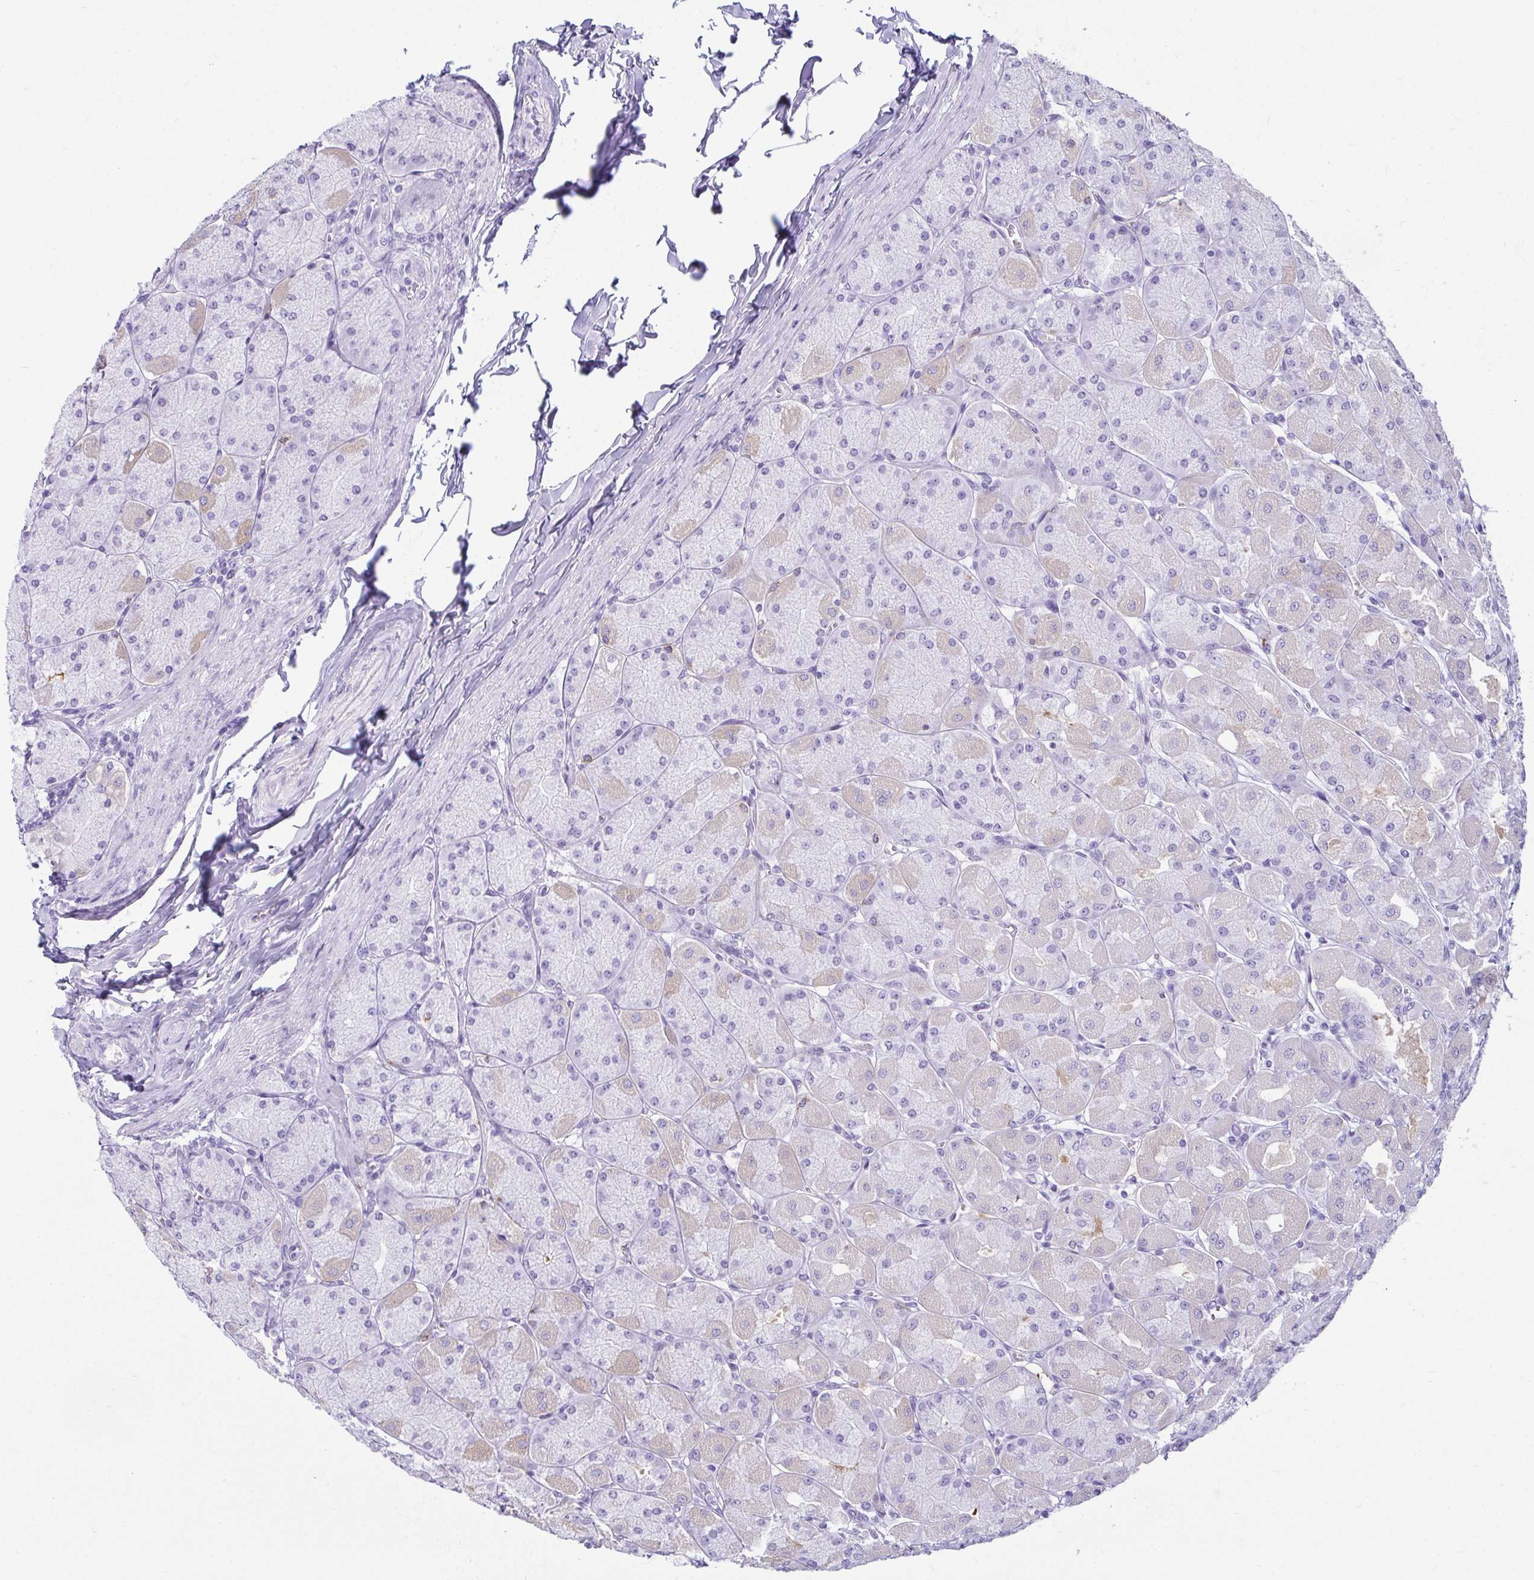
{"staining": {"intensity": "negative", "quantity": "none", "location": "none"}, "tissue": "stomach", "cell_type": "Glandular cells", "image_type": "normal", "snomed": [{"axis": "morphology", "description": "Normal tissue, NOS"}, {"axis": "topography", "description": "Stomach, upper"}], "caption": "An immunohistochemistry image of normal stomach is shown. There is no staining in glandular cells of stomach.", "gene": "CLGN", "patient": {"sex": "female", "age": 56}}